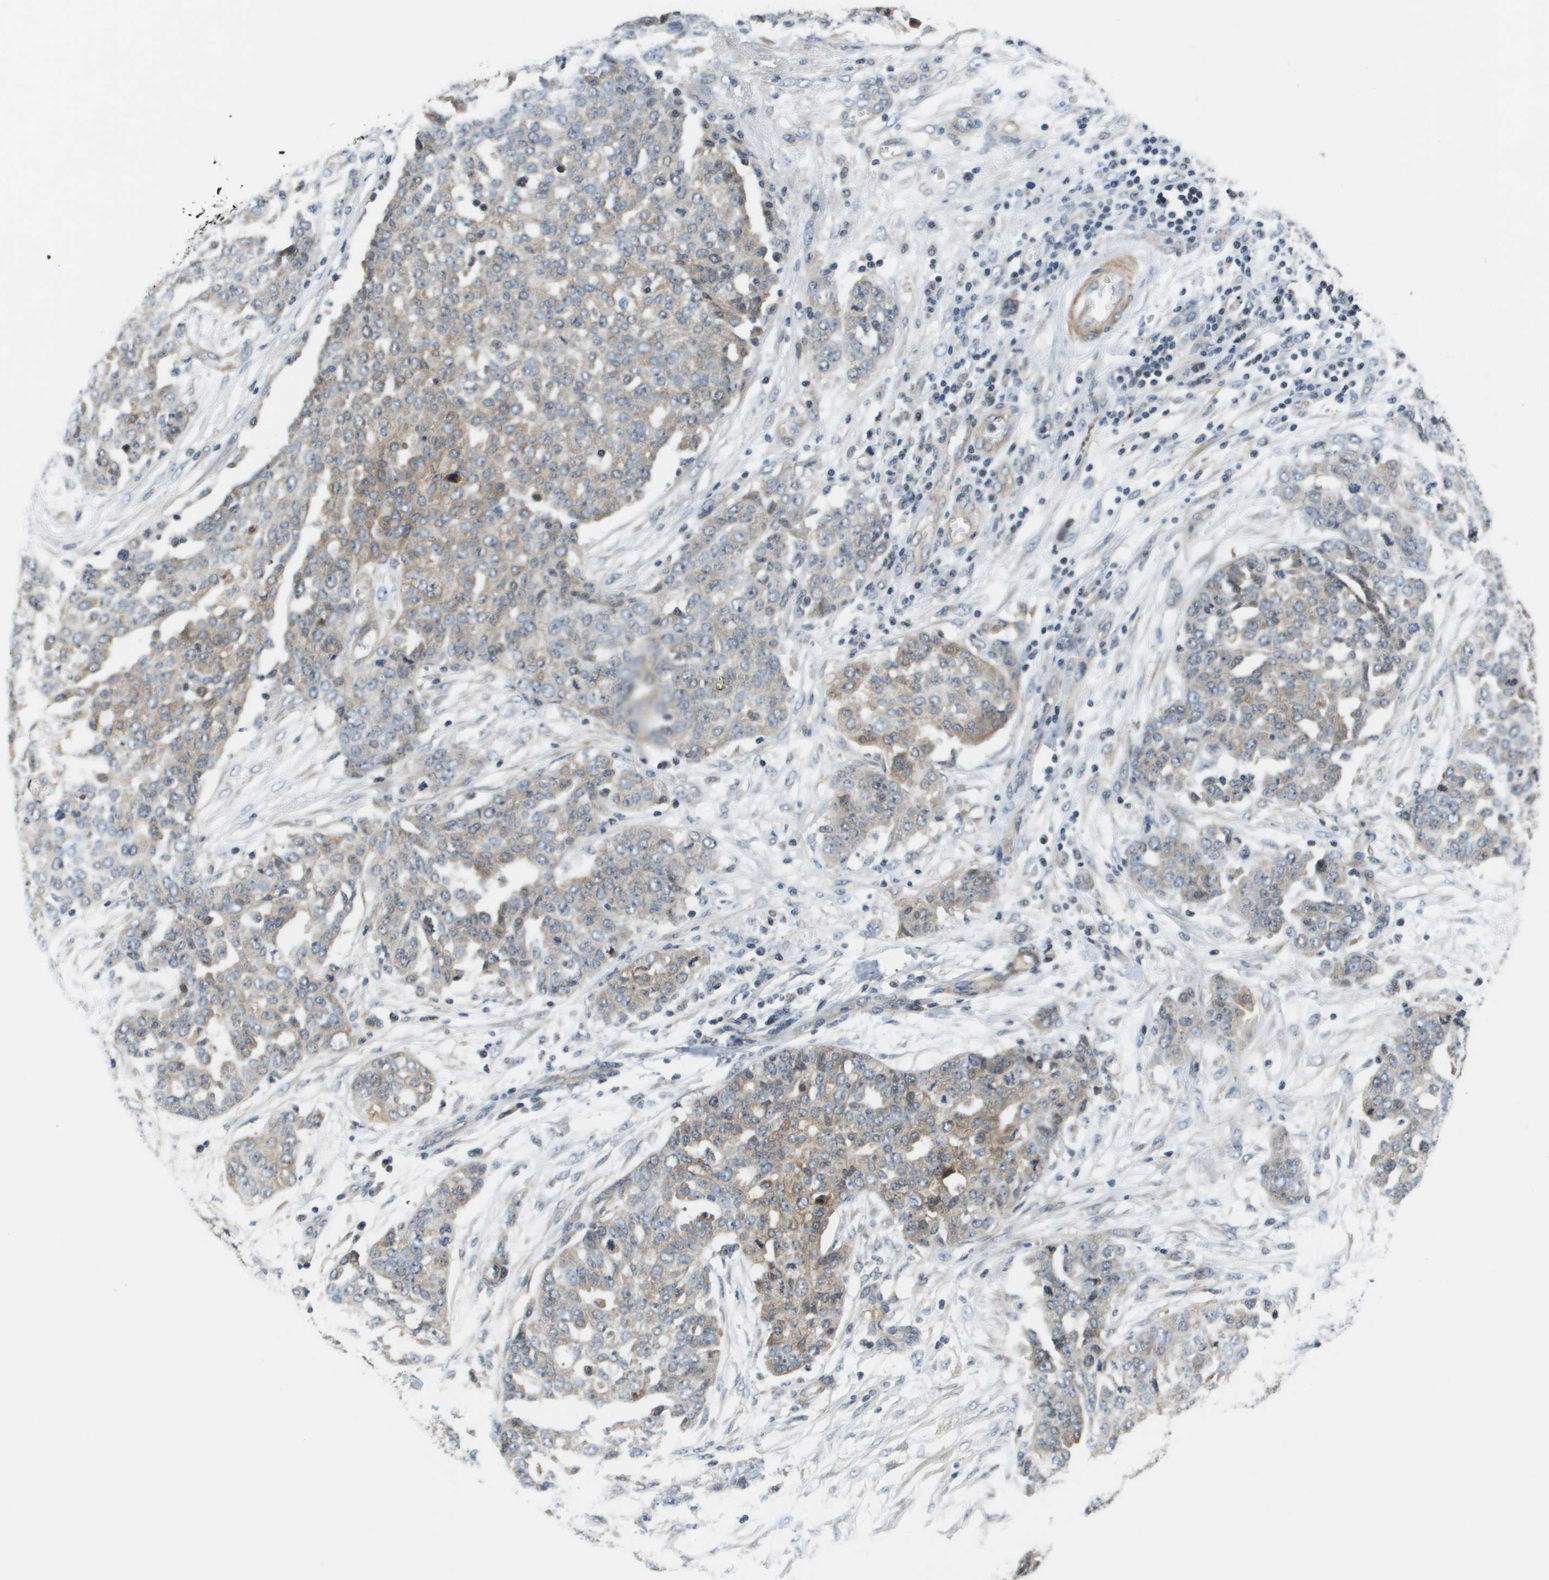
{"staining": {"intensity": "weak", "quantity": ">75%", "location": "cytoplasmic/membranous"}, "tissue": "ovarian cancer", "cell_type": "Tumor cells", "image_type": "cancer", "snomed": [{"axis": "morphology", "description": "Cystadenocarcinoma, serous, NOS"}, {"axis": "topography", "description": "Soft tissue"}, {"axis": "topography", "description": "Ovary"}], "caption": "Immunohistochemical staining of ovarian cancer (serous cystadenocarcinoma) reveals low levels of weak cytoplasmic/membranous protein staining in approximately >75% of tumor cells.", "gene": "ENPP5", "patient": {"sex": "female", "age": 57}}